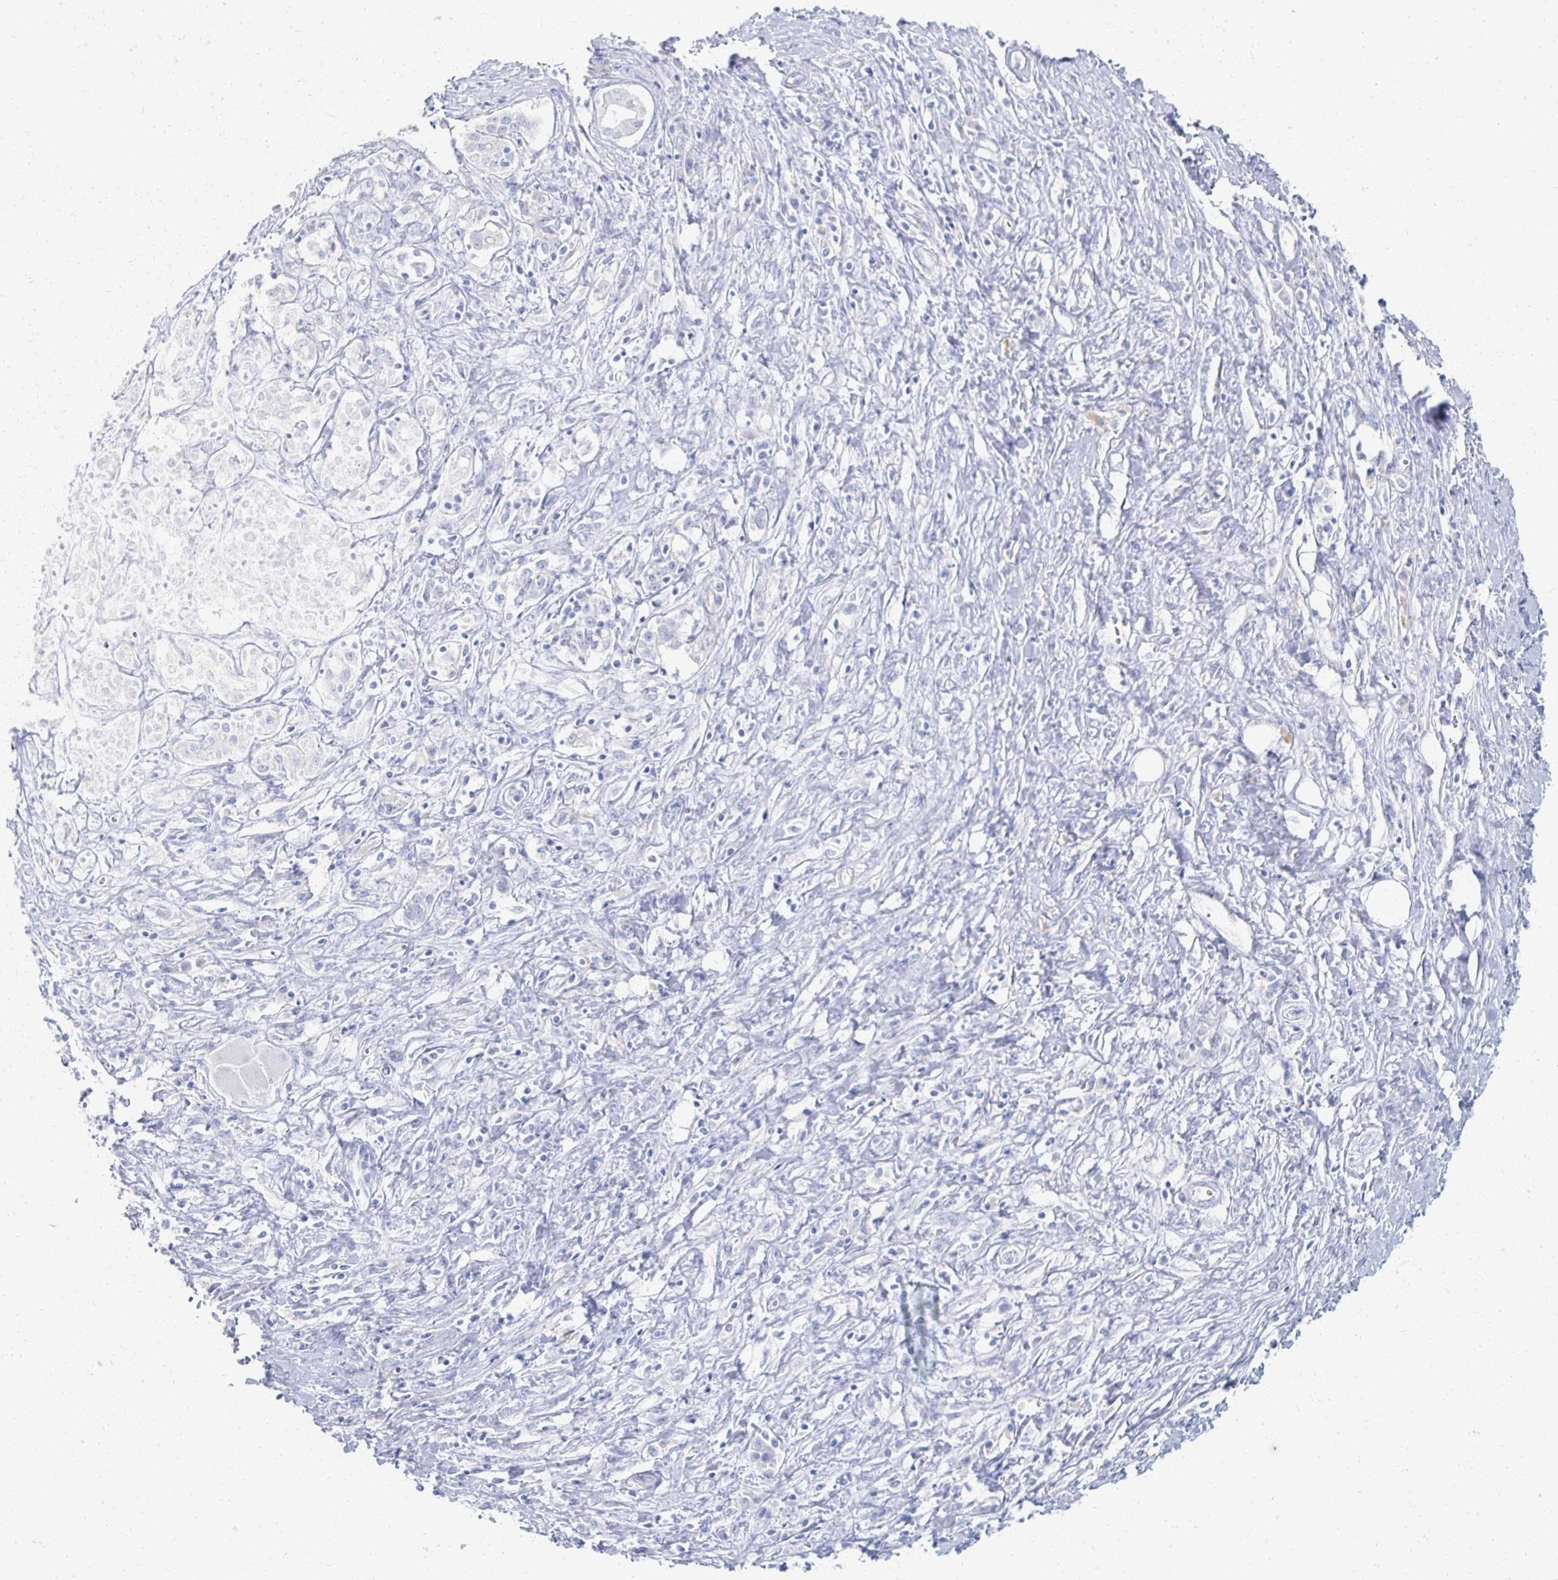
{"staining": {"intensity": "negative", "quantity": "none", "location": "none"}, "tissue": "pancreatic cancer", "cell_type": "Tumor cells", "image_type": "cancer", "snomed": [{"axis": "morphology", "description": "Adenocarcinoma, NOS"}, {"axis": "topography", "description": "Pancreas"}], "caption": "Photomicrograph shows no protein expression in tumor cells of adenocarcinoma (pancreatic) tissue.", "gene": "PRR20A", "patient": {"sex": "male", "age": 63}}